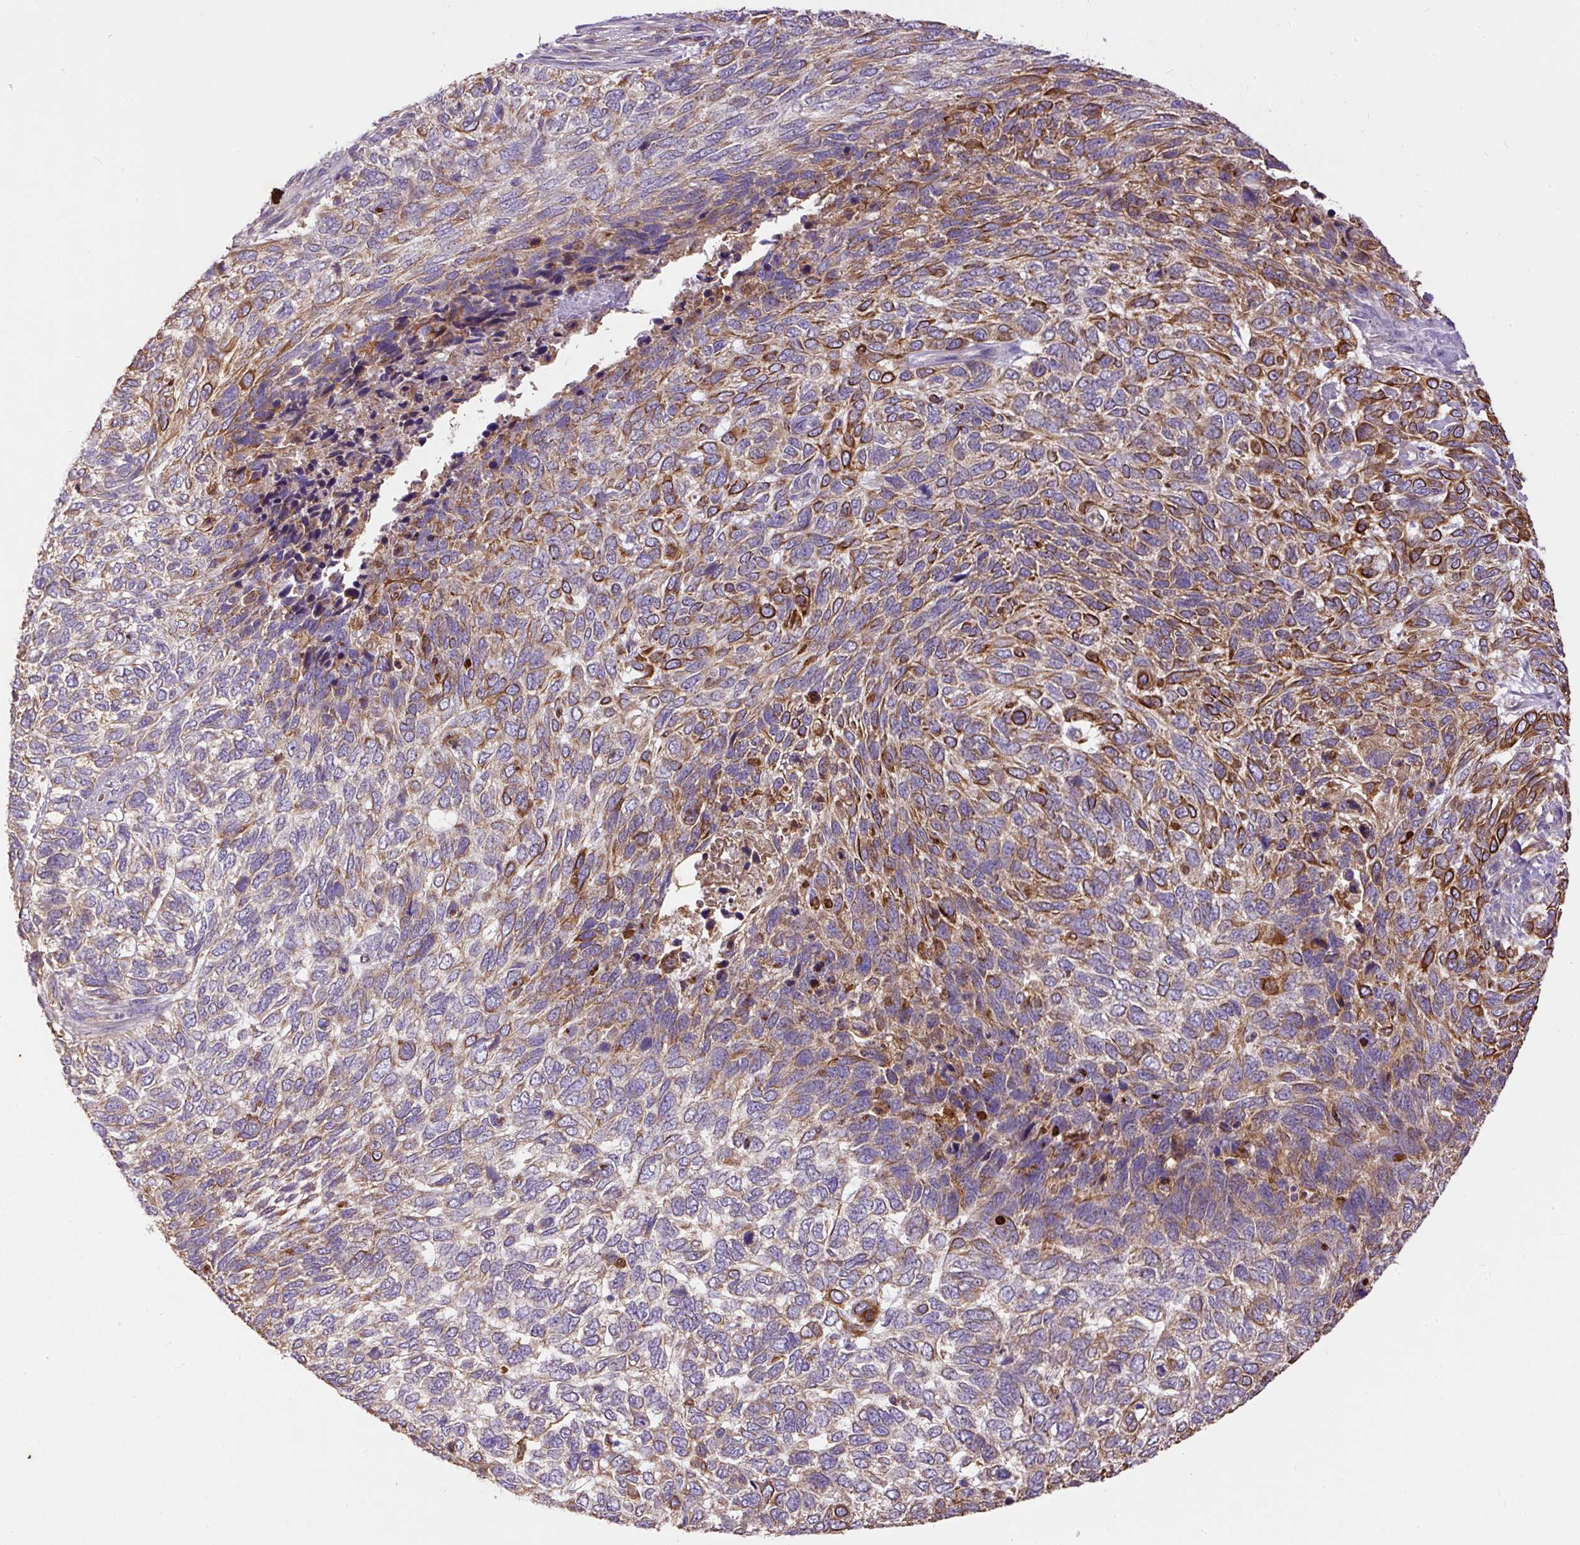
{"staining": {"intensity": "strong", "quantity": "<25%", "location": "cytoplasmic/membranous"}, "tissue": "skin cancer", "cell_type": "Tumor cells", "image_type": "cancer", "snomed": [{"axis": "morphology", "description": "Basal cell carcinoma"}, {"axis": "topography", "description": "Skin"}], "caption": "Human basal cell carcinoma (skin) stained with a protein marker demonstrates strong staining in tumor cells.", "gene": "DAPK1", "patient": {"sex": "female", "age": 65}}